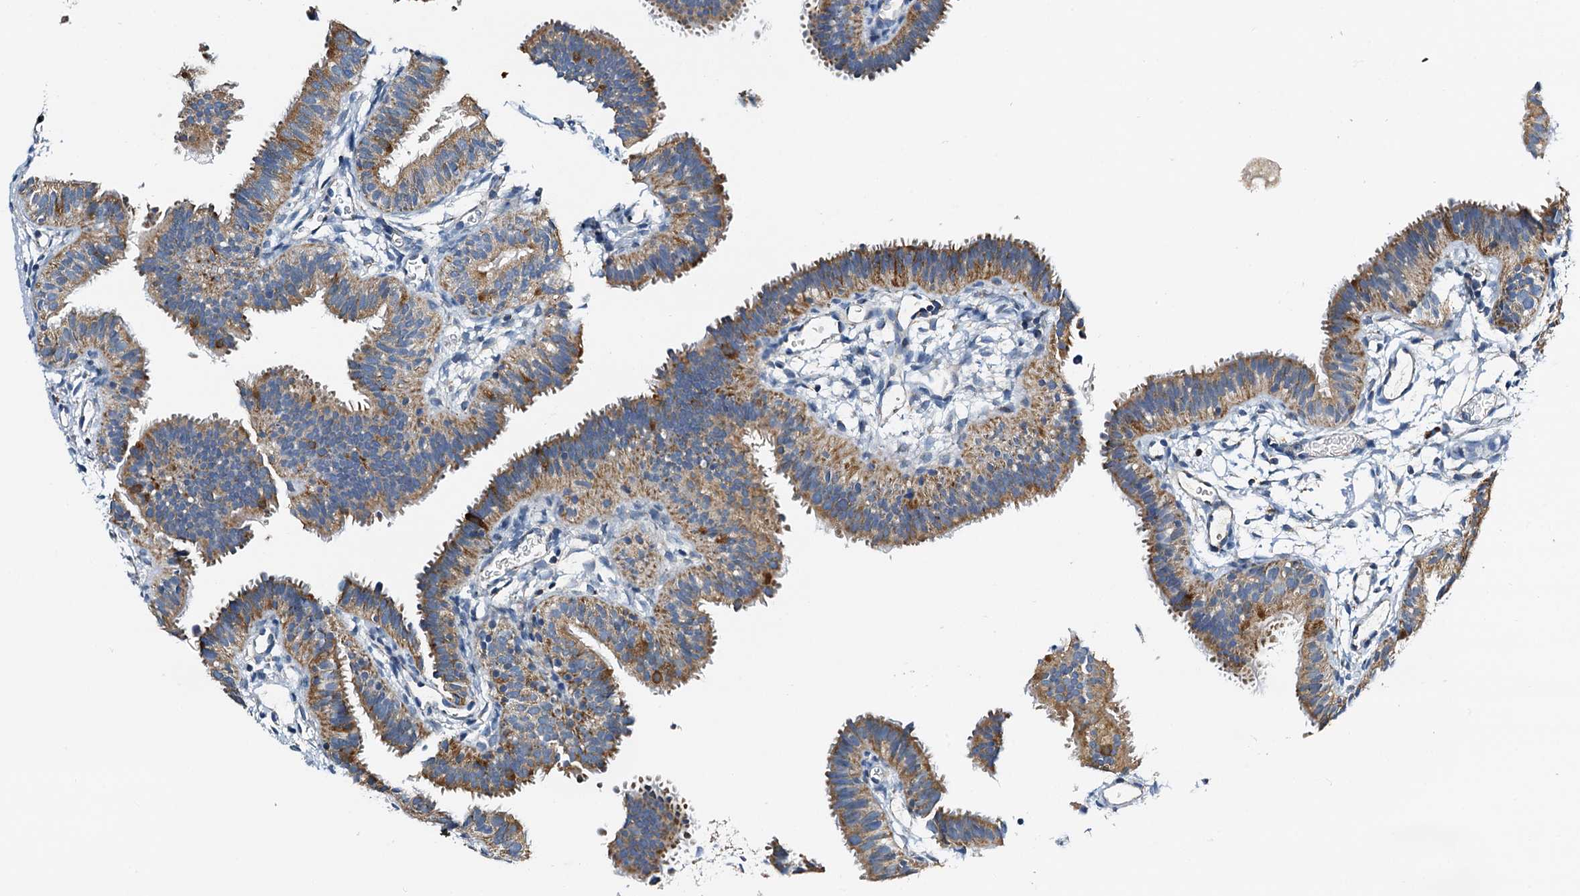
{"staining": {"intensity": "moderate", "quantity": "25%-75%", "location": "cytoplasmic/membranous"}, "tissue": "fallopian tube", "cell_type": "Glandular cells", "image_type": "normal", "snomed": [{"axis": "morphology", "description": "Normal tissue, NOS"}, {"axis": "topography", "description": "Fallopian tube"}], "caption": "High-power microscopy captured an IHC photomicrograph of normal fallopian tube, revealing moderate cytoplasmic/membranous staining in approximately 25%-75% of glandular cells. The protein is shown in brown color, while the nuclei are stained blue.", "gene": "POC1A", "patient": {"sex": "female", "age": 35}}